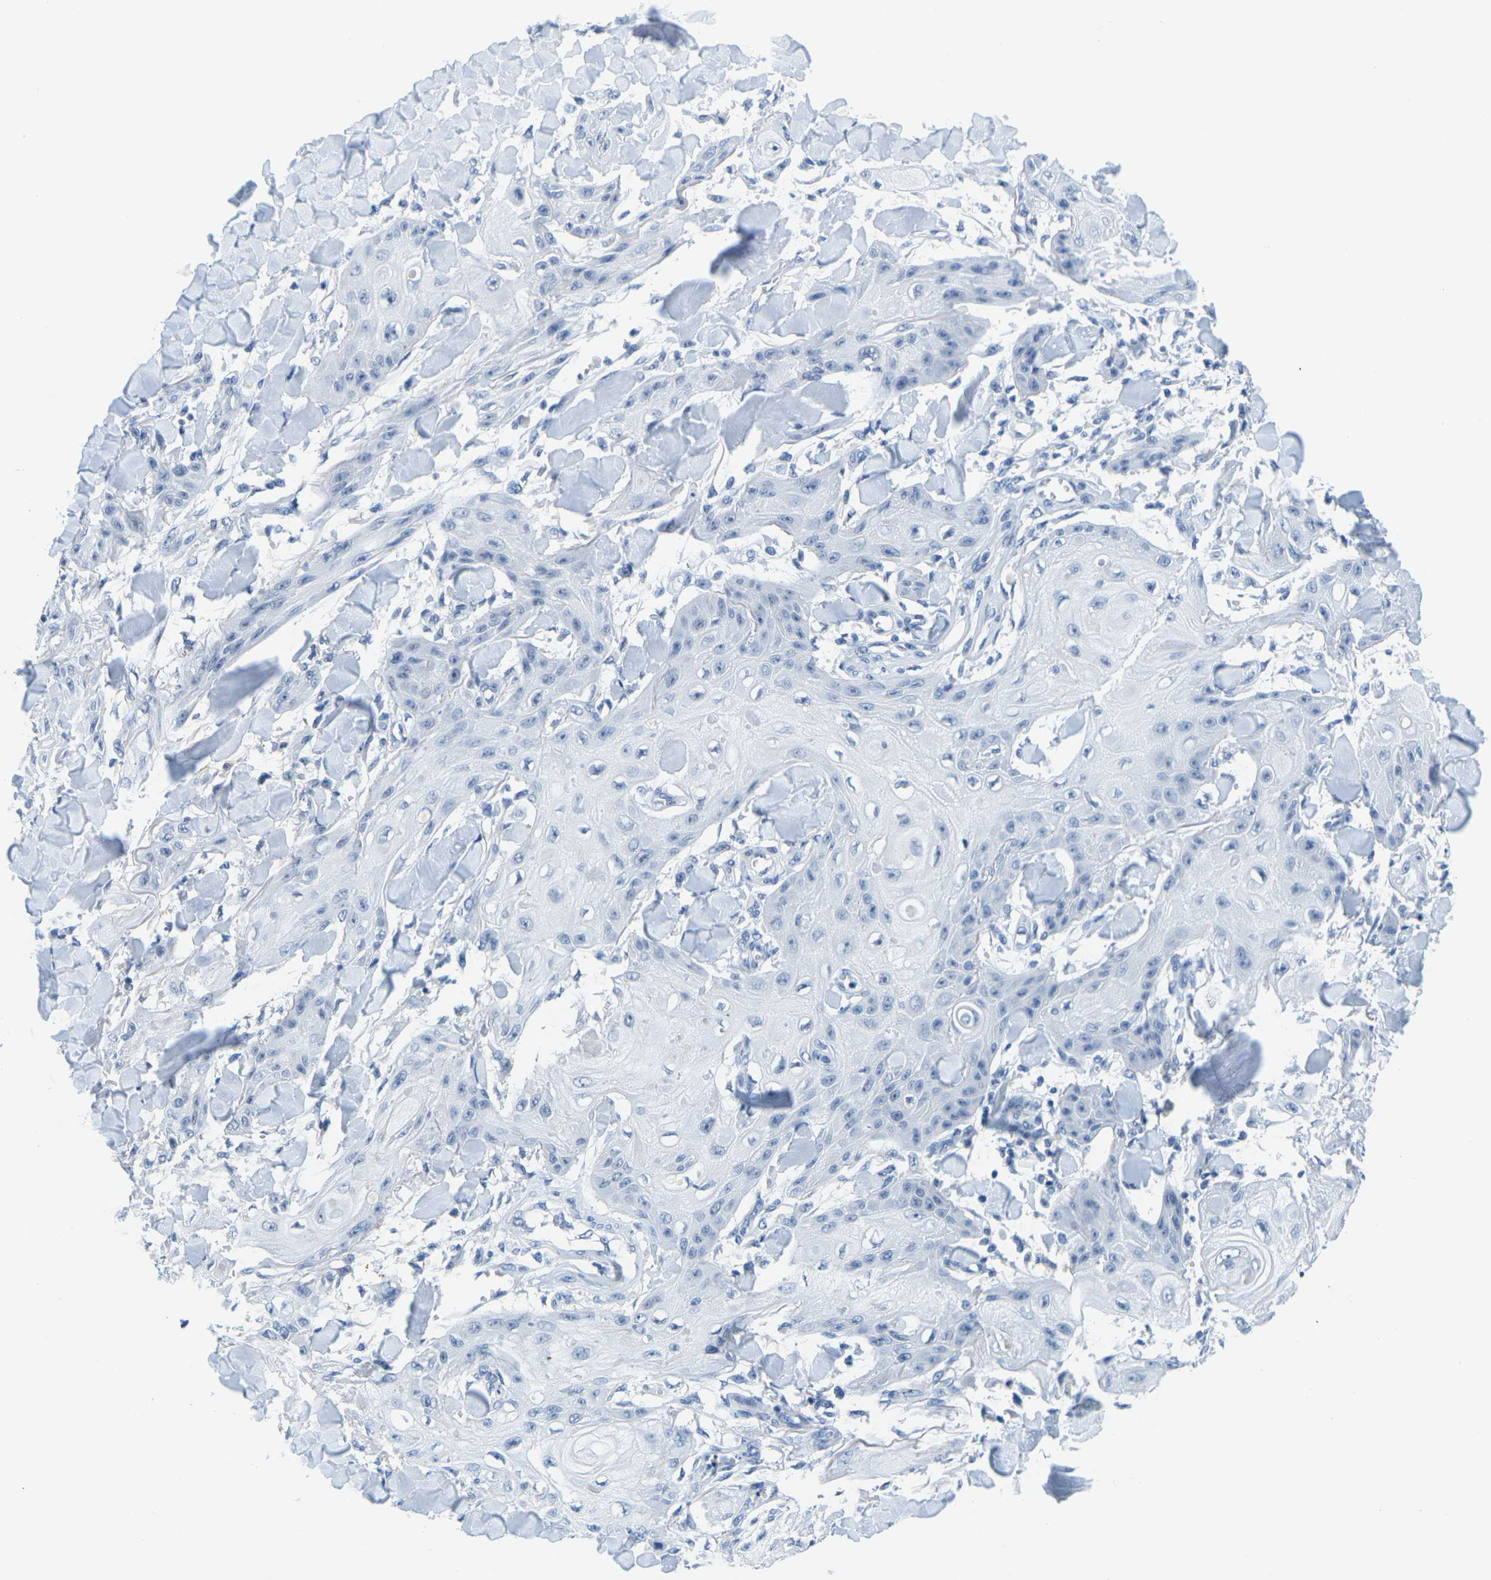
{"staining": {"intensity": "negative", "quantity": "none", "location": "none"}, "tissue": "skin cancer", "cell_type": "Tumor cells", "image_type": "cancer", "snomed": [{"axis": "morphology", "description": "Squamous cell carcinoma, NOS"}, {"axis": "topography", "description": "Skin"}], "caption": "This is an immunohistochemistry photomicrograph of skin squamous cell carcinoma. There is no expression in tumor cells.", "gene": "GPR15", "patient": {"sex": "male", "age": 74}}